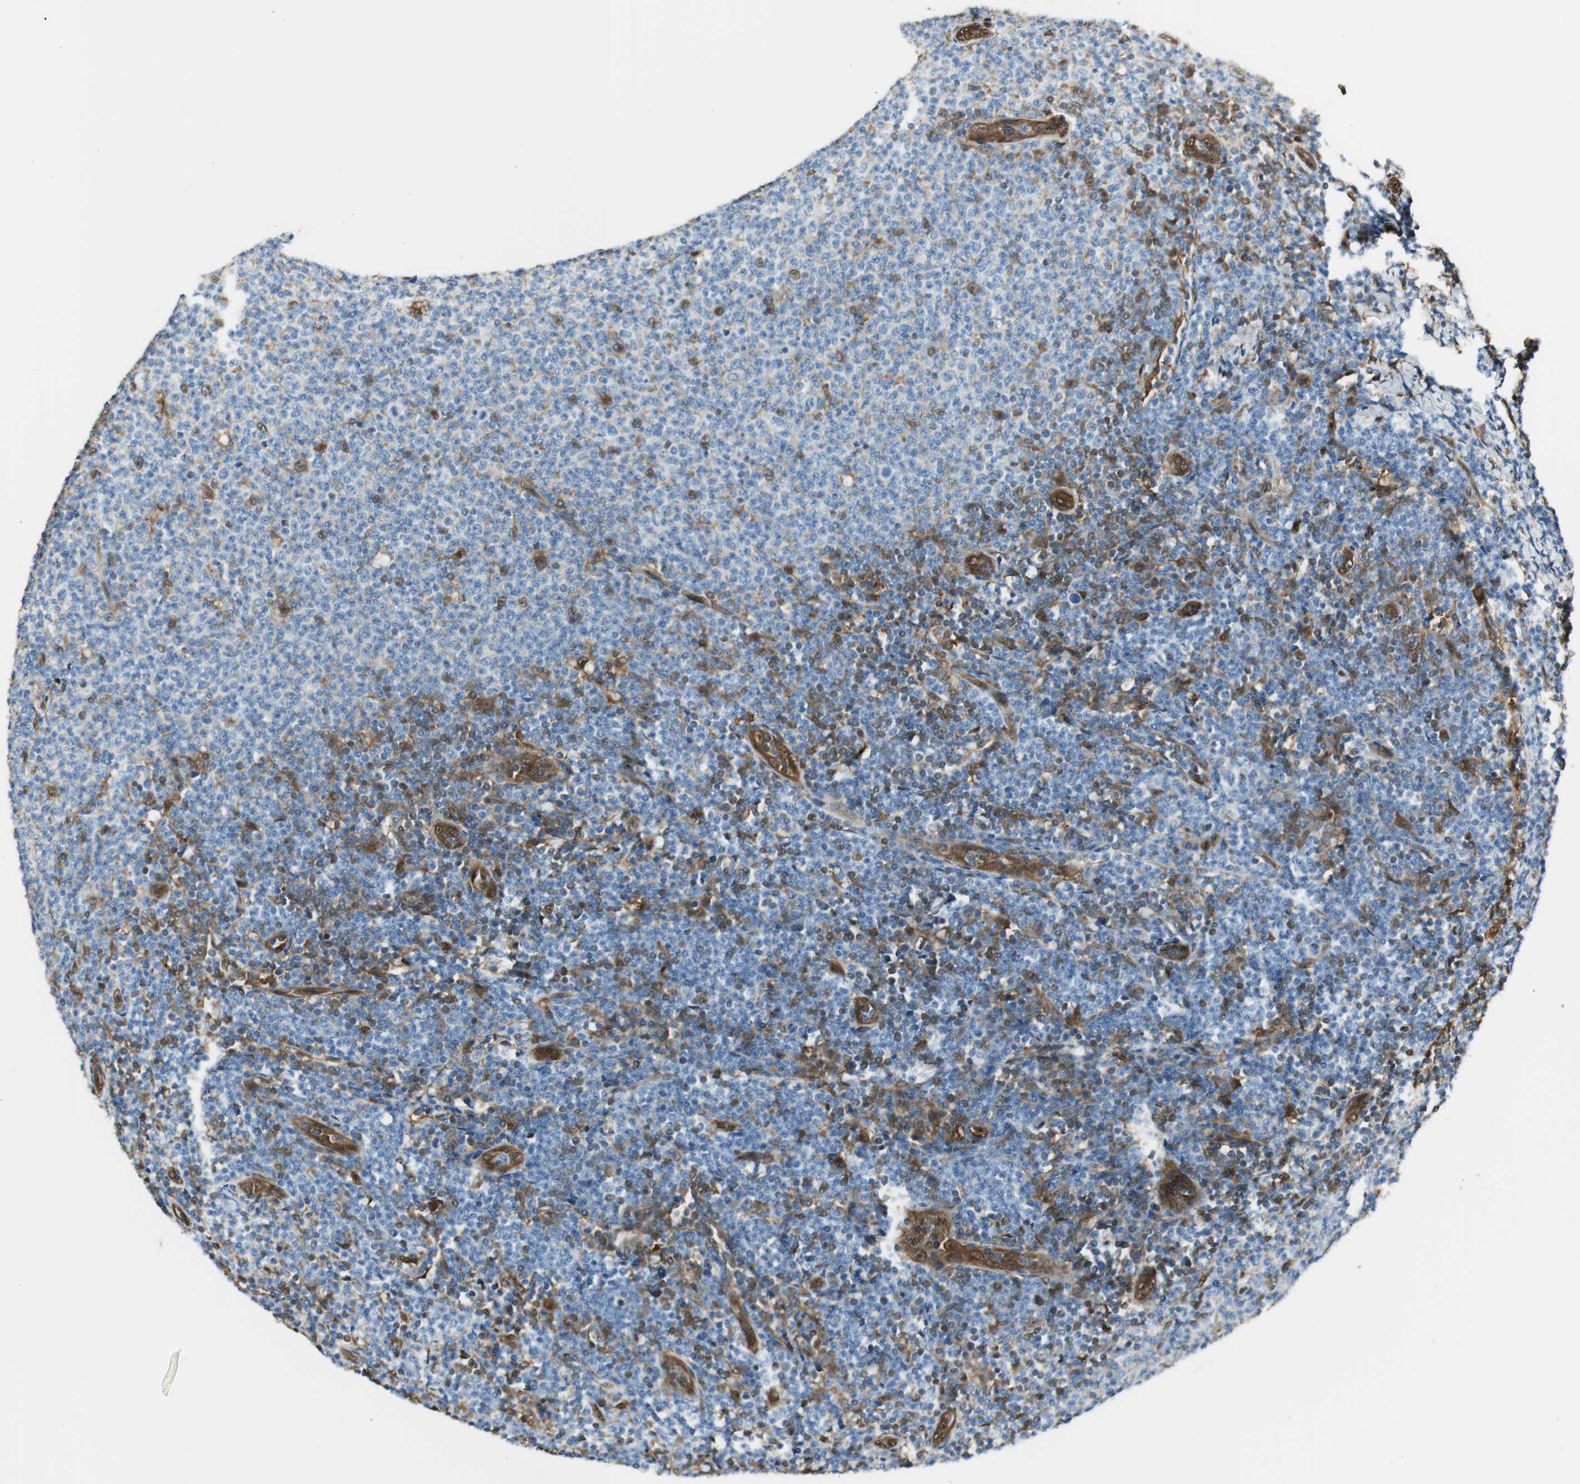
{"staining": {"intensity": "moderate", "quantity": "<25%", "location": "cytoplasmic/membranous"}, "tissue": "lymphoma", "cell_type": "Tumor cells", "image_type": "cancer", "snomed": [{"axis": "morphology", "description": "Malignant lymphoma, non-Hodgkin's type, Low grade"}, {"axis": "topography", "description": "Lymph node"}], "caption": "Lymphoma stained with DAB immunohistochemistry (IHC) demonstrates low levels of moderate cytoplasmic/membranous positivity in about <25% of tumor cells.", "gene": "SERPINB6", "patient": {"sex": "male", "age": 66}}